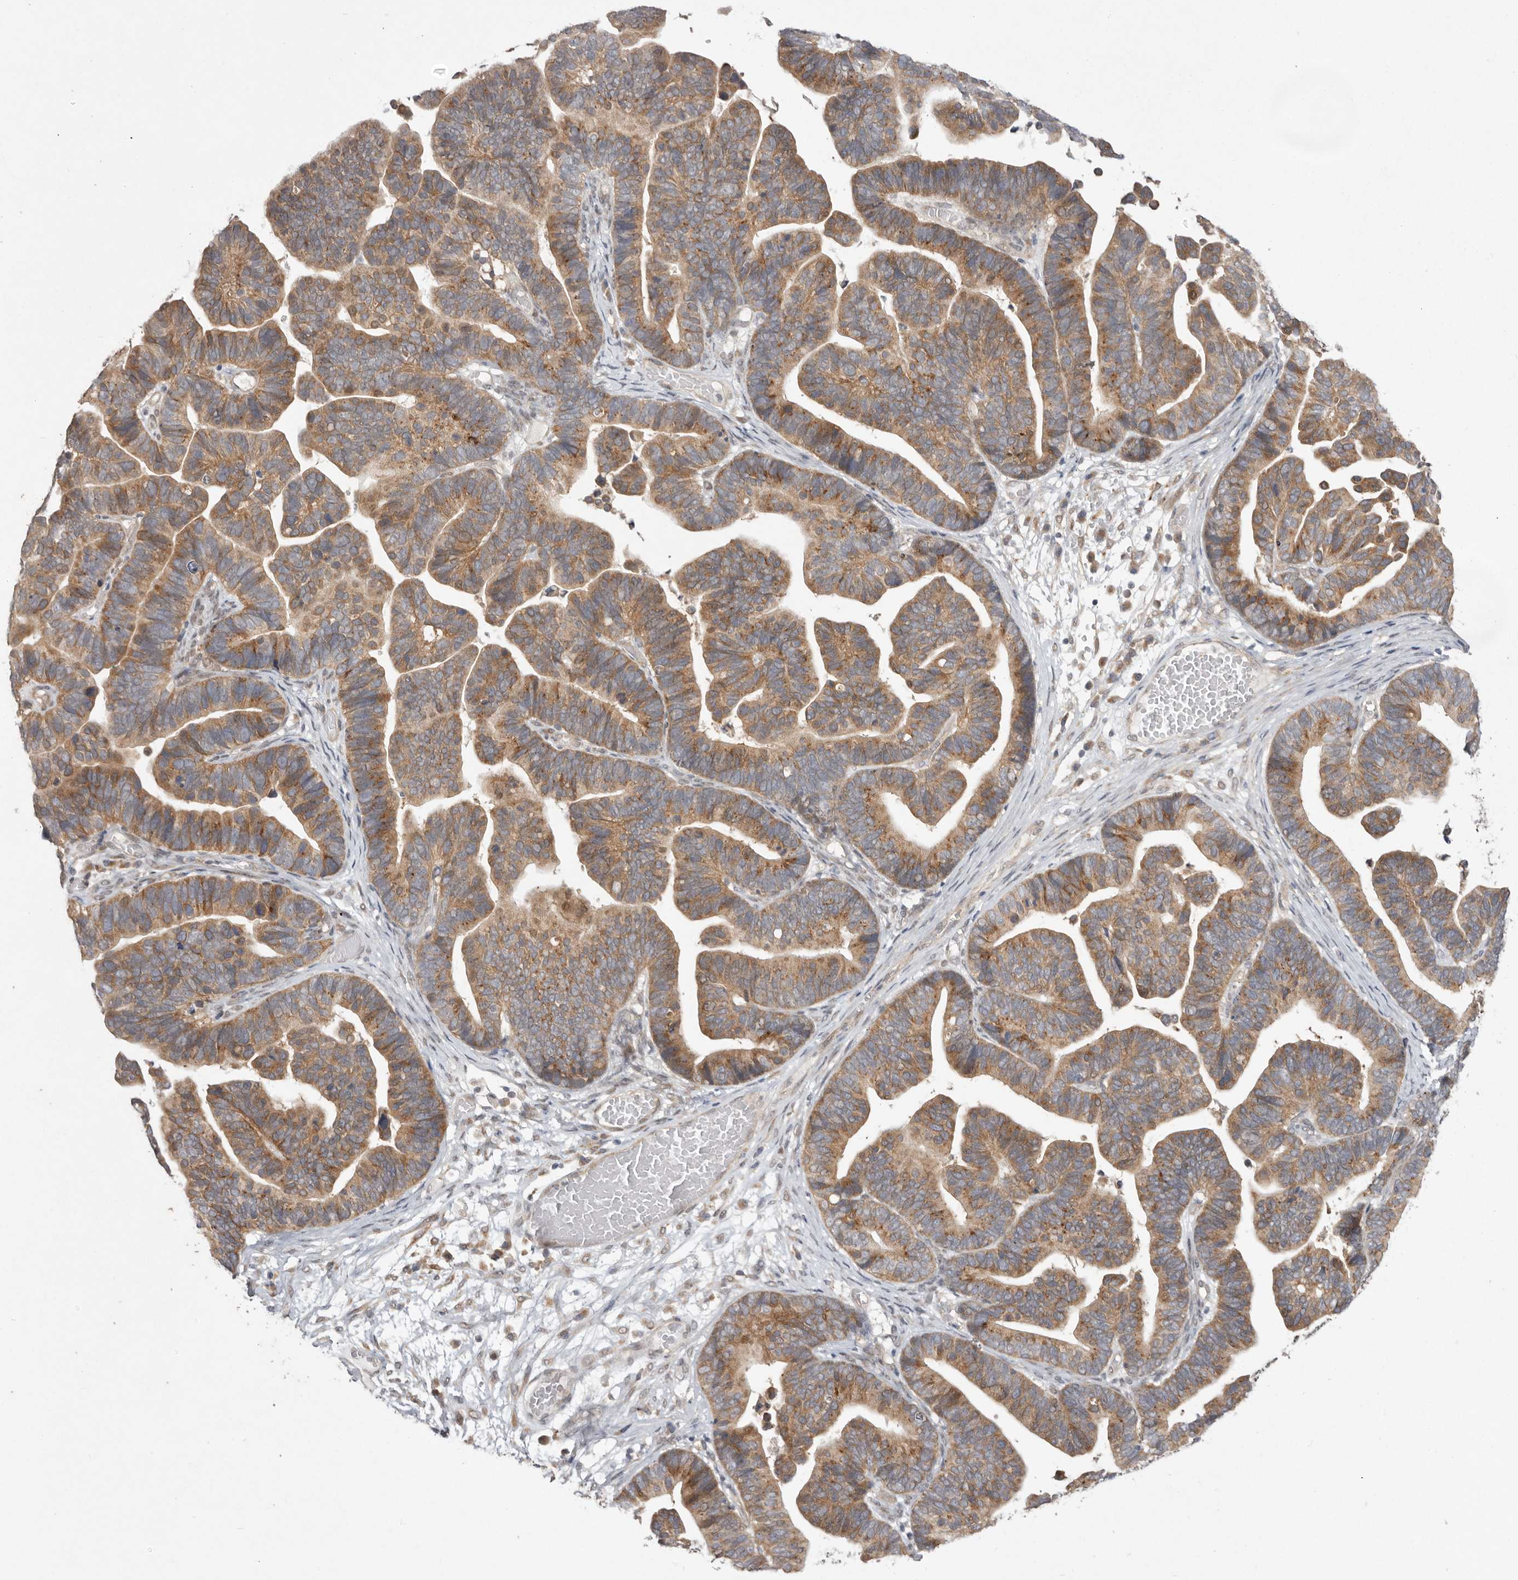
{"staining": {"intensity": "moderate", "quantity": ">75%", "location": "cytoplasmic/membranous"}, "tissue": "ovarian cancer", "cell_type": "Tumor cells", "image_type": "cancer", "snomed": [{"axis": "morphology", "description": "Cystadenocarcinoma, serous, NOS"}, {"axis": "topography", "description": "Ovary"}], "caption": "Immunohistochemistry (IHC) histopathology image of human ovarian serous cystadenocarcinoma stained for a protein (brown), which displays medium levels of moderate cytoplasmic/membranous positivity in about >75% of tumor cells.", "gene": "NSUN4", "patient": {"sex": "female", "age": 56}}